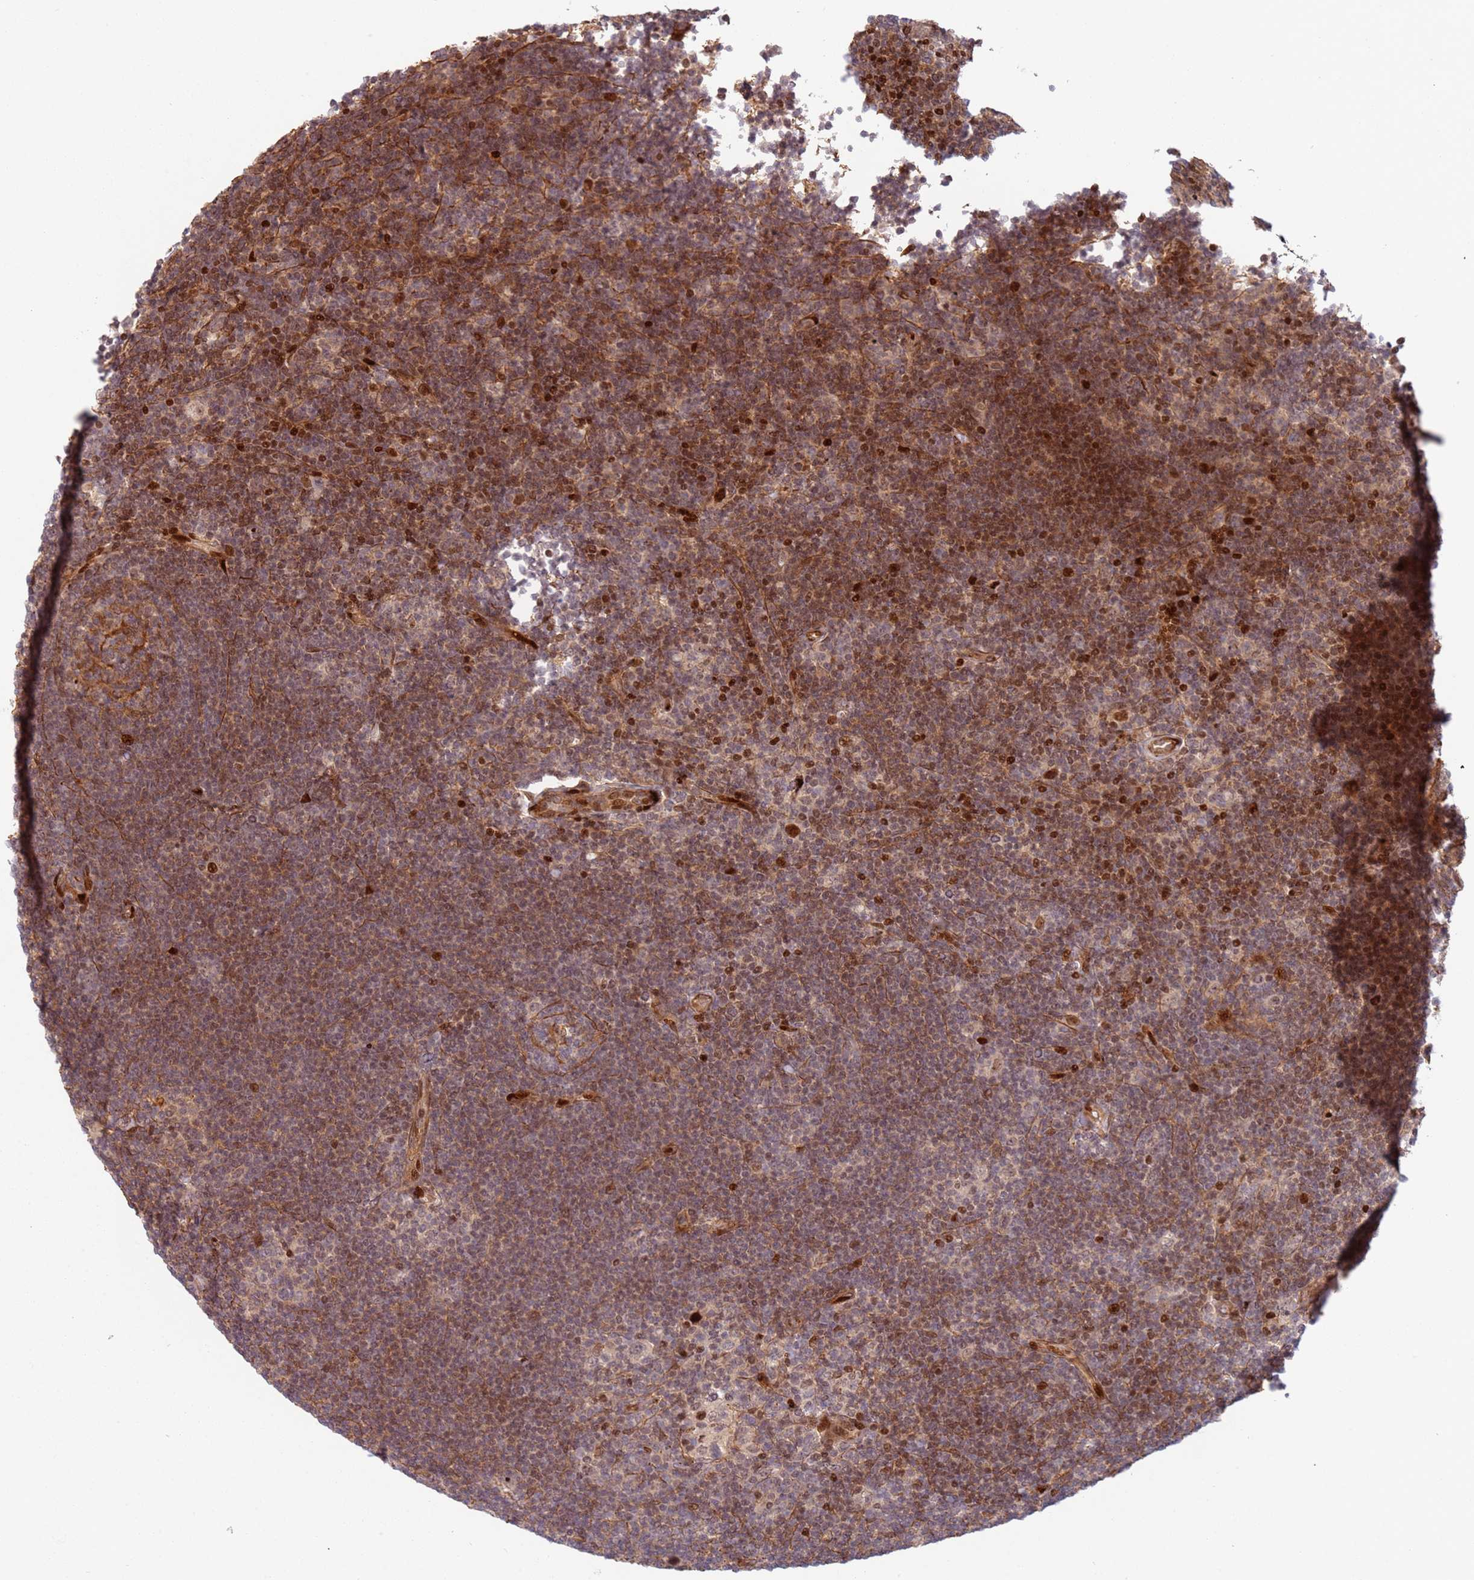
{"staining": {"intensity": "weak", "quantity": "<25%", "location": "cytoplasmic/membranous,nuclear"}, "tissue": "lymphoma", "cell_type": "Tumor cells", "image_type": "cancer", "snomed": [{"axis": "morphology", "description": "Hodgkin's disease, NOS"}, {"axis": "topography", "description": "Lymph node"}], "caption": "Image shows no protein staining in tumor cells of Hodgkin's disease tissue.", "gene": "TMEM233", "patient": {"sex": "female", "age": 57}}